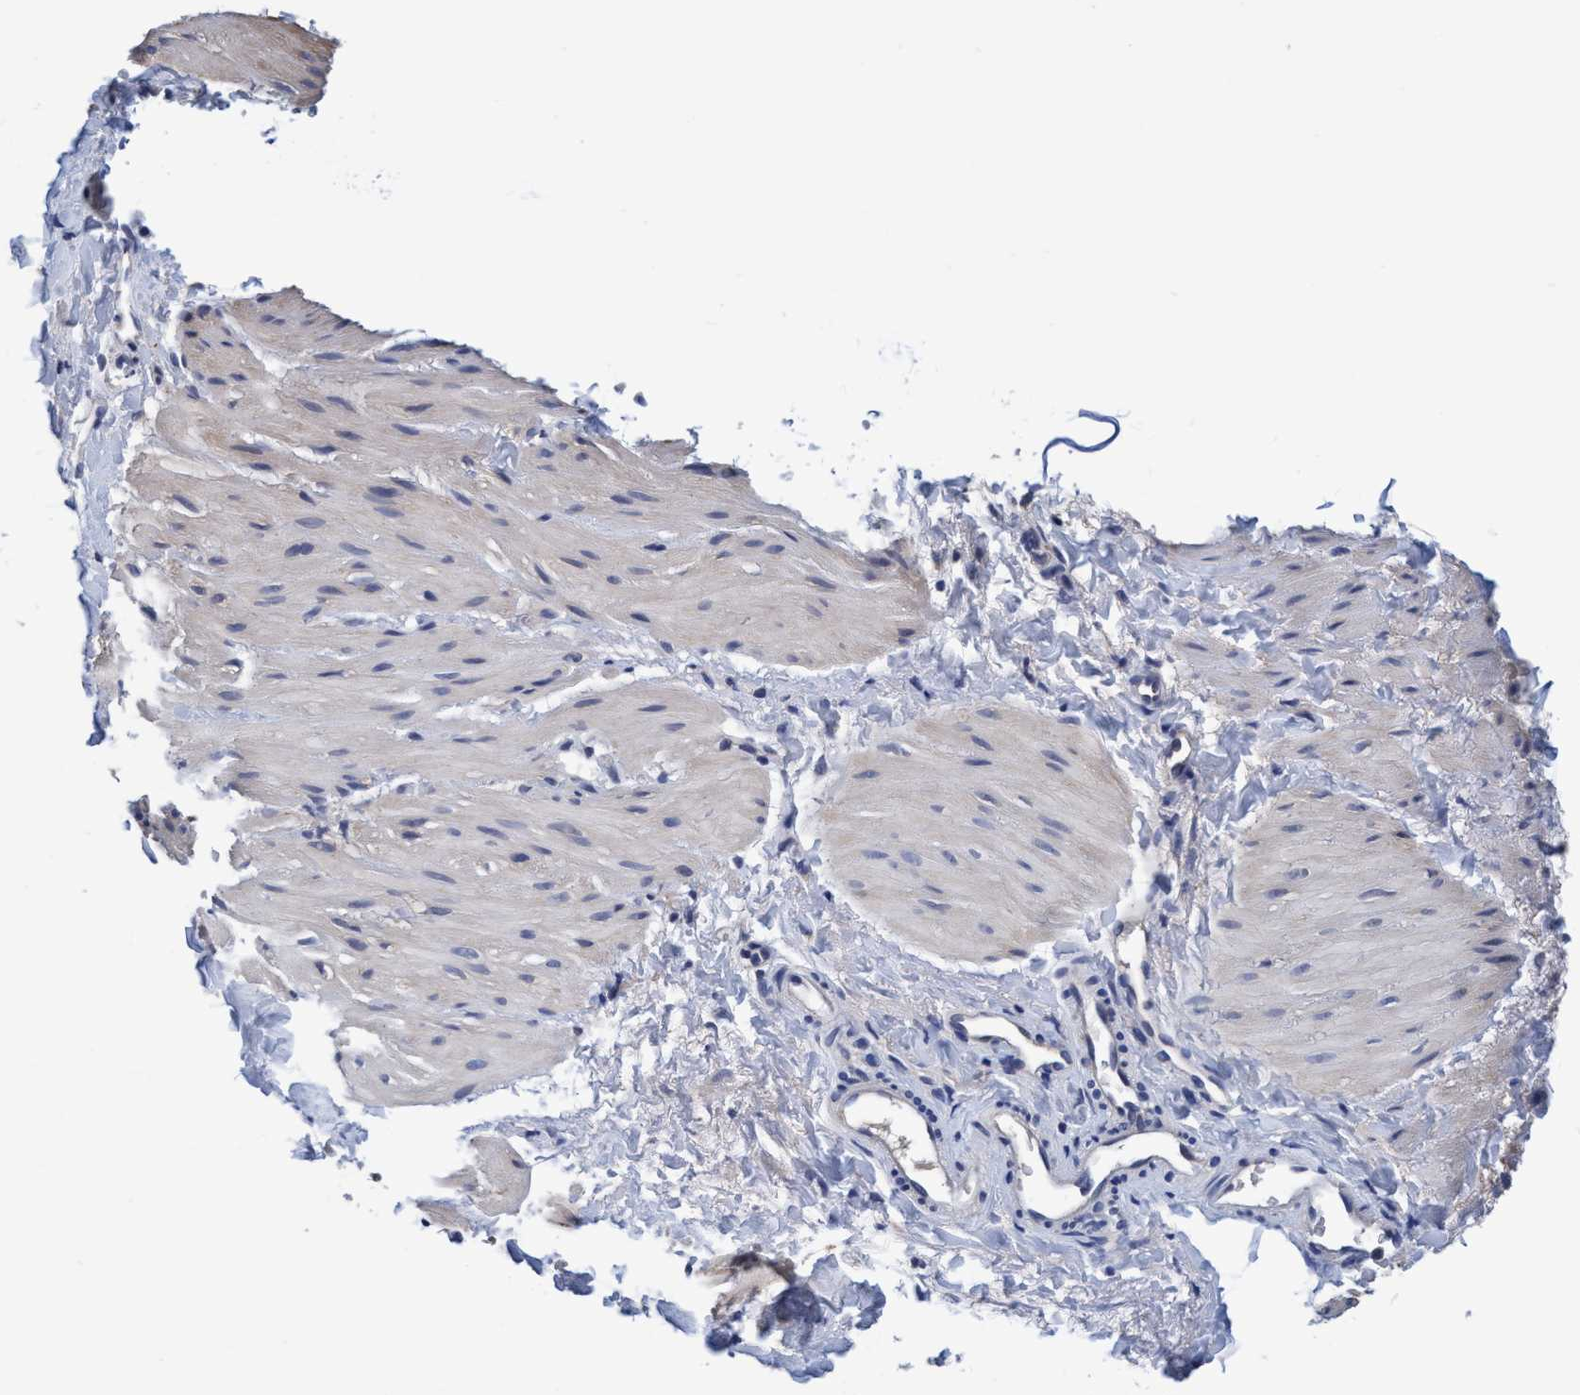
{"staining": {"intensity": "negative", "quantity": "none", "location": "none"}, "tissue": "smooth muscle", "cell_type": "Smooth muscle cells", "image_type": "normal", "snomed": [{"axis": "morphology", "description": "Normal tissue, NOS"}, {"axis": "topography", "description": "Smooth muscle"}], "caption": "Immunohistochemistry photomicrograph of unremarkable human smooth muscle stained for a protein (brown), which exhibits no expression in smooth muscle cells.", "gene": "CALCOCO2", "patient": {"sex": "male", "age": 16}}